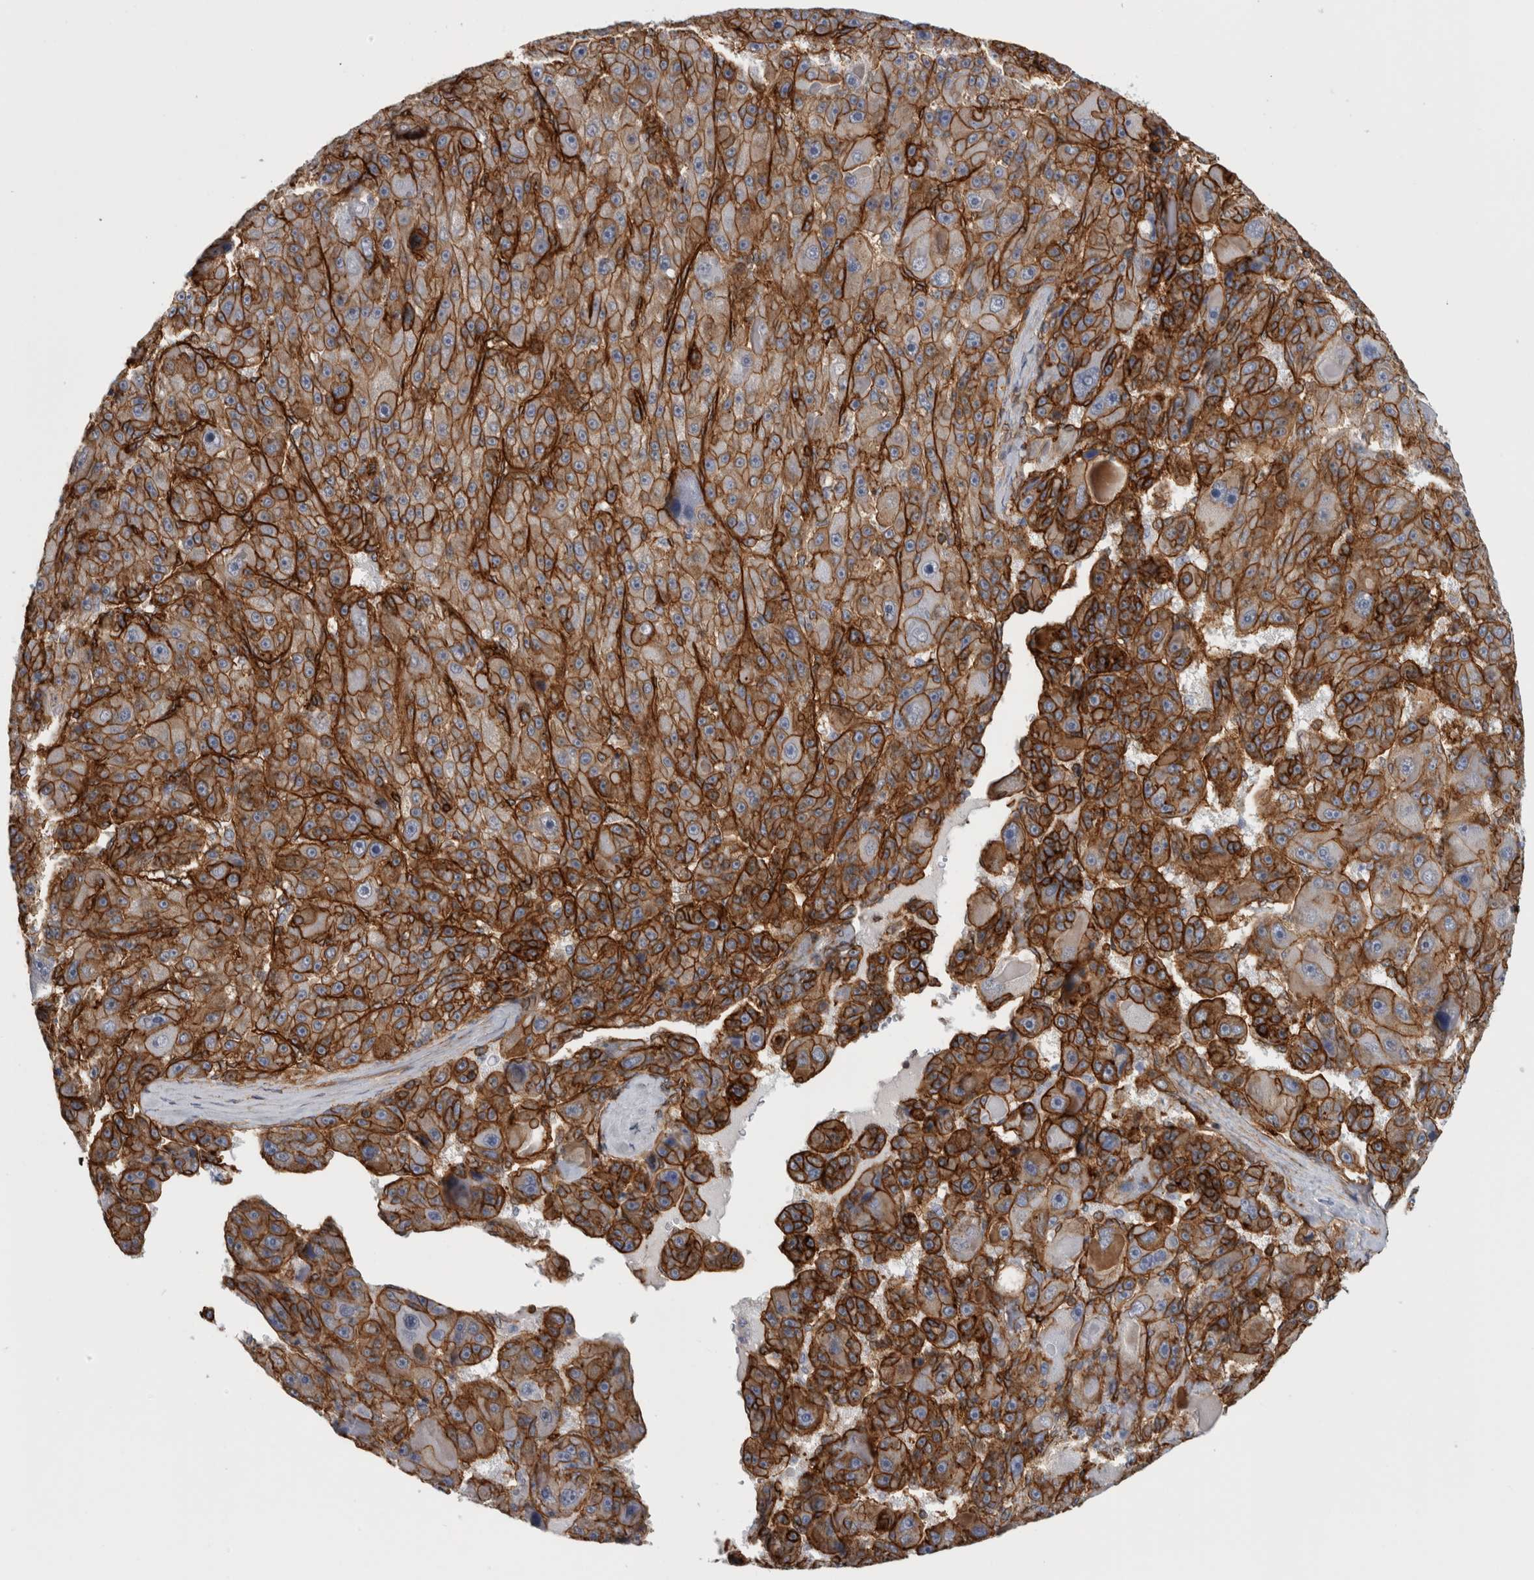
{"staining": {"intensity": "strong", "quantity": ">75%", "location": "cytoplasmic/membranous"}, "tissue": "liver cancer", "cell_type": "Tumor cells", "image_type": "cancer", "snomed": [{"axis": "morphology", "description": "Carcinoma, Hepatocellular, NOS"}, {"axis": "topography", "description": "Liver"}], "caption": "Protein expression analysis of liver cancer displays strong cytoplasmic/membranous expression in approximately >75% of tumor cells.", "gene": "AHNAK", "patient": {"sex": "male", "age": 76}}